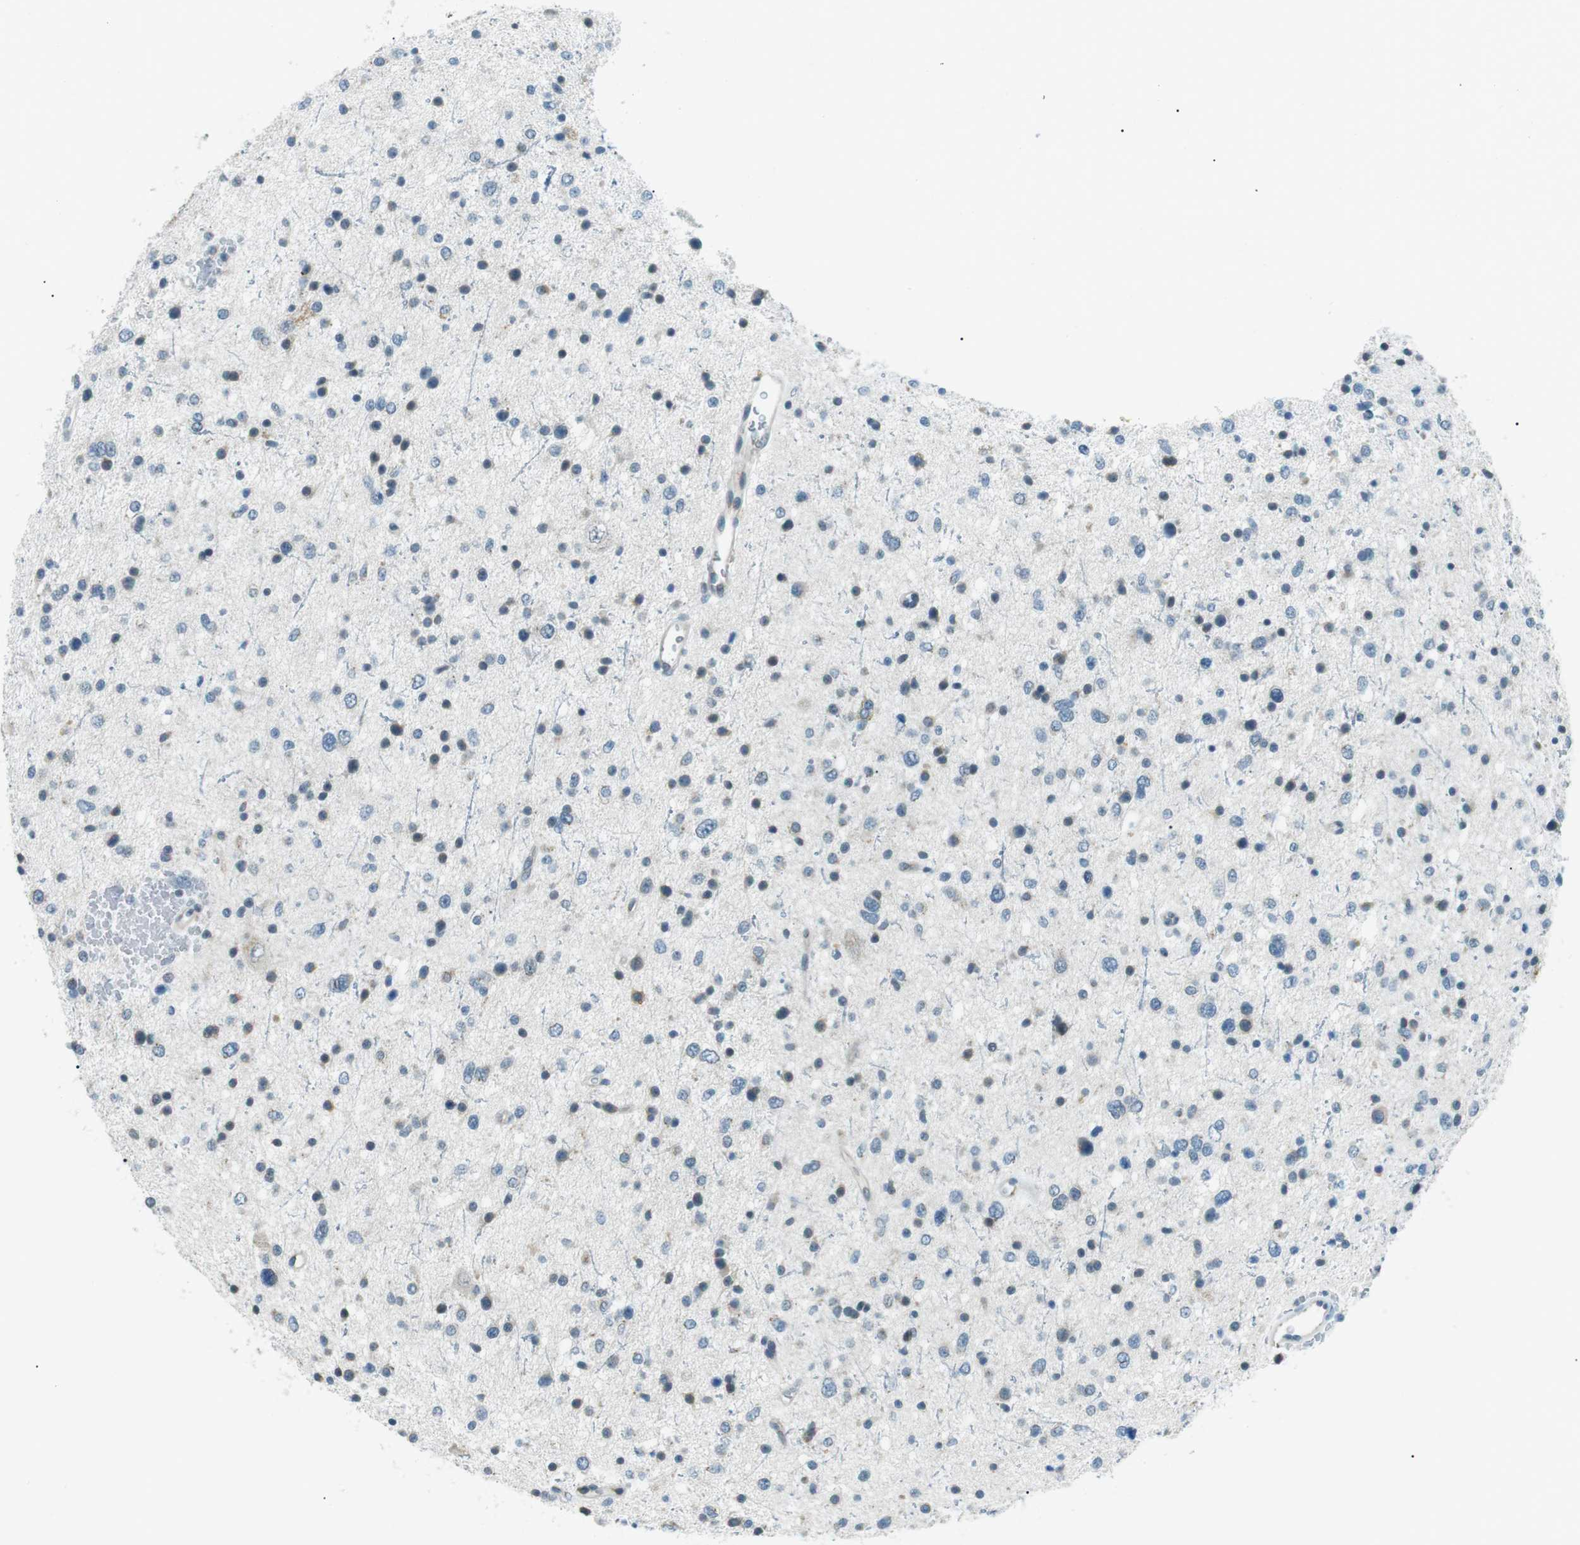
{"staining": {"intensity": "weak", "quantity": "<25%", "location": "cytoplasmic/membranous"}, "tissue": "glioma", "cell_type": "Tumor cells", "image_type": "cancer", "snomed": [{"axis": "morphology", "description": "Glioma, malignant, Low grade"}, {"axis": "topography", "description": "Brain"}], "caption": "Protein analysis of malignant glioma (low-grade) reveals no significant staining in tumor cells.", "gene": "SERPINB2", "patient": {"sex": "female", "age": 37}}